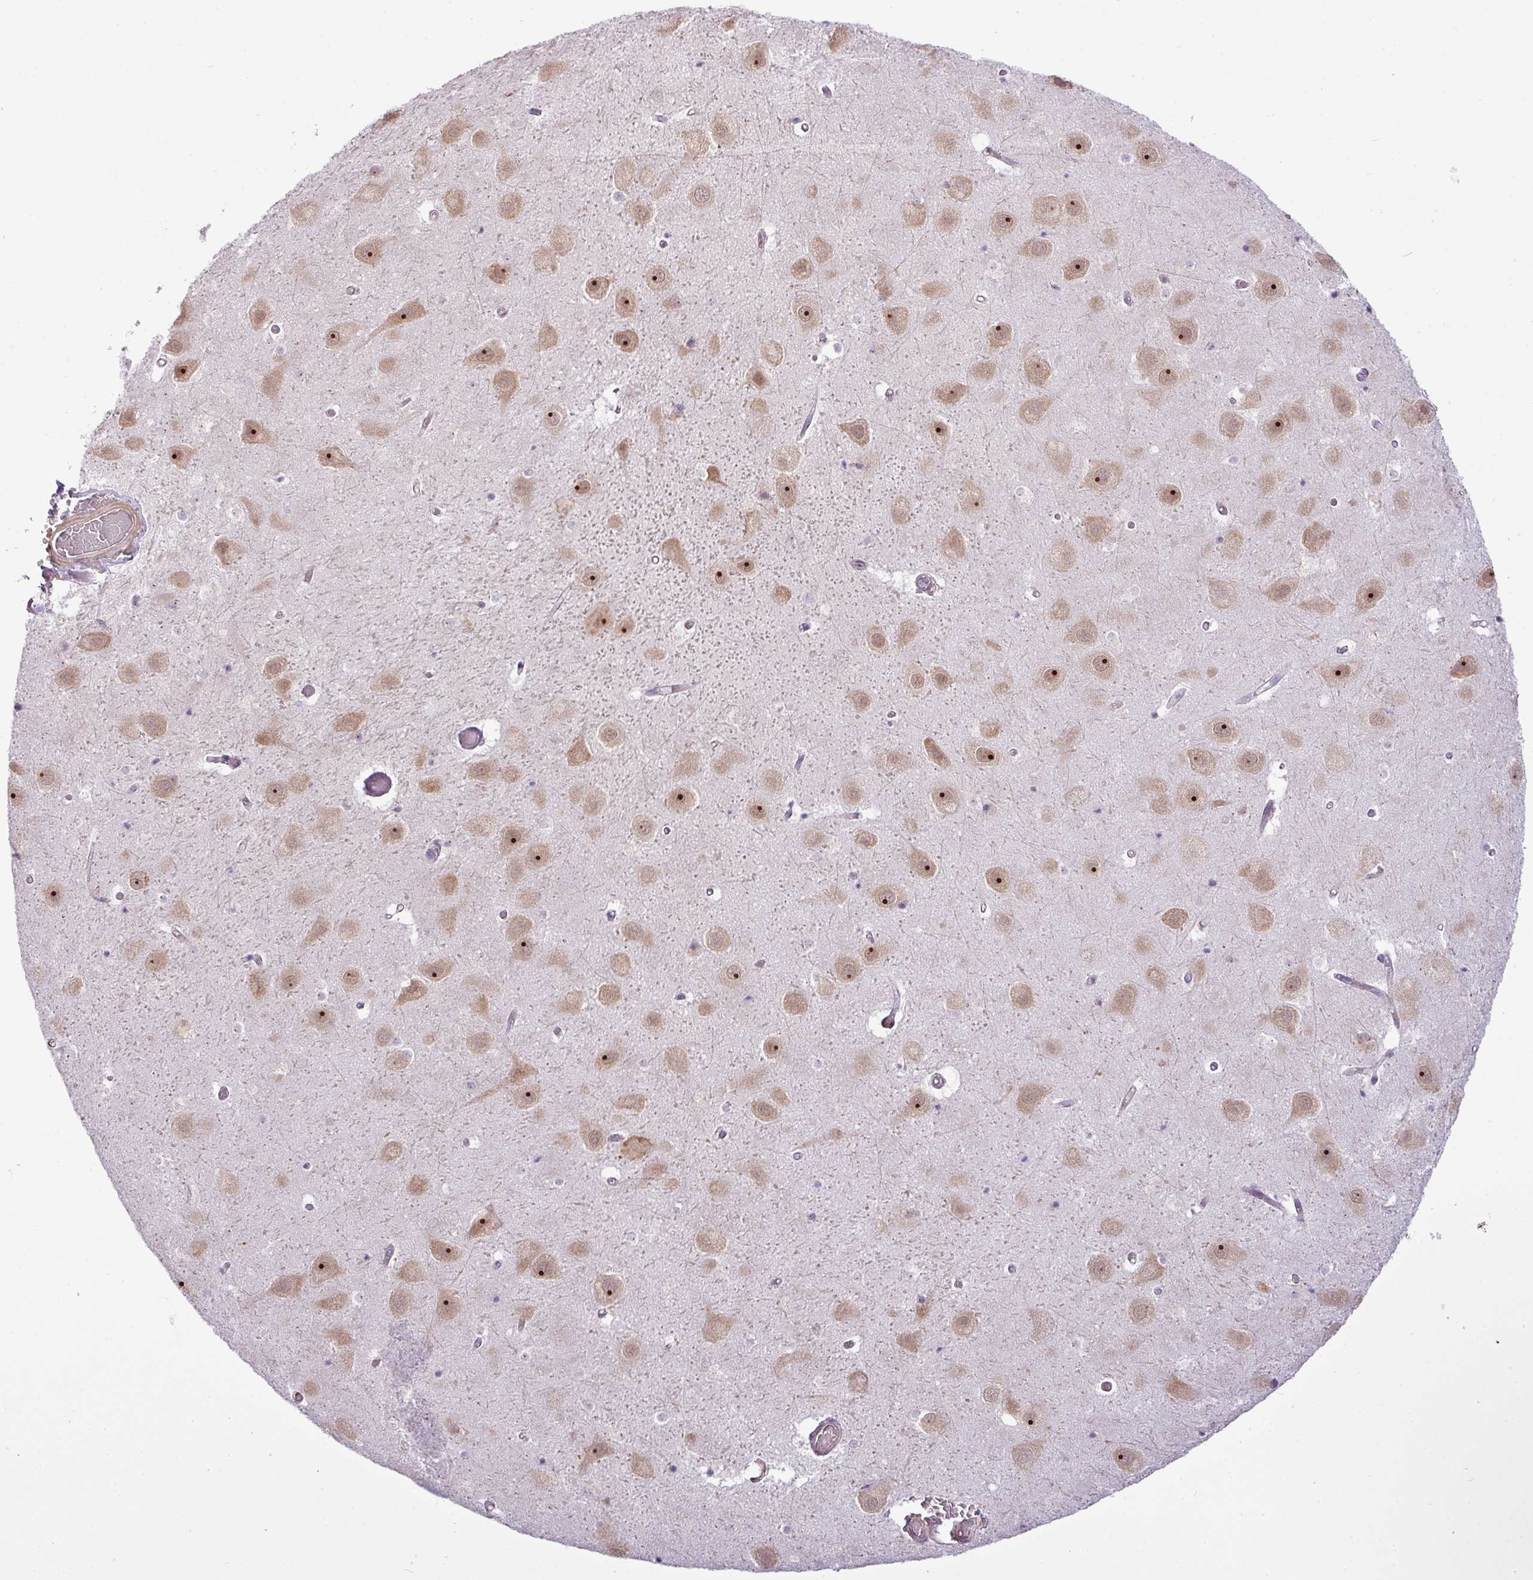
{"staining": {"intensity": "weak", "quantity": "<25%", "location": "nuclear"}, "tissue": "hippocampus", "cell_type": "Glial cells", "image_type": "normal", "snomed": [{"axis": "morphology", "description": "Normal tissue, NOS"}, {"axis": "topography", "description": "Hippocampus"}], "caption": "Glial cells show no significant staining in normal hippocampus.", "gene": "MAK16", "patient": {"sex": "female", "age": 52}}